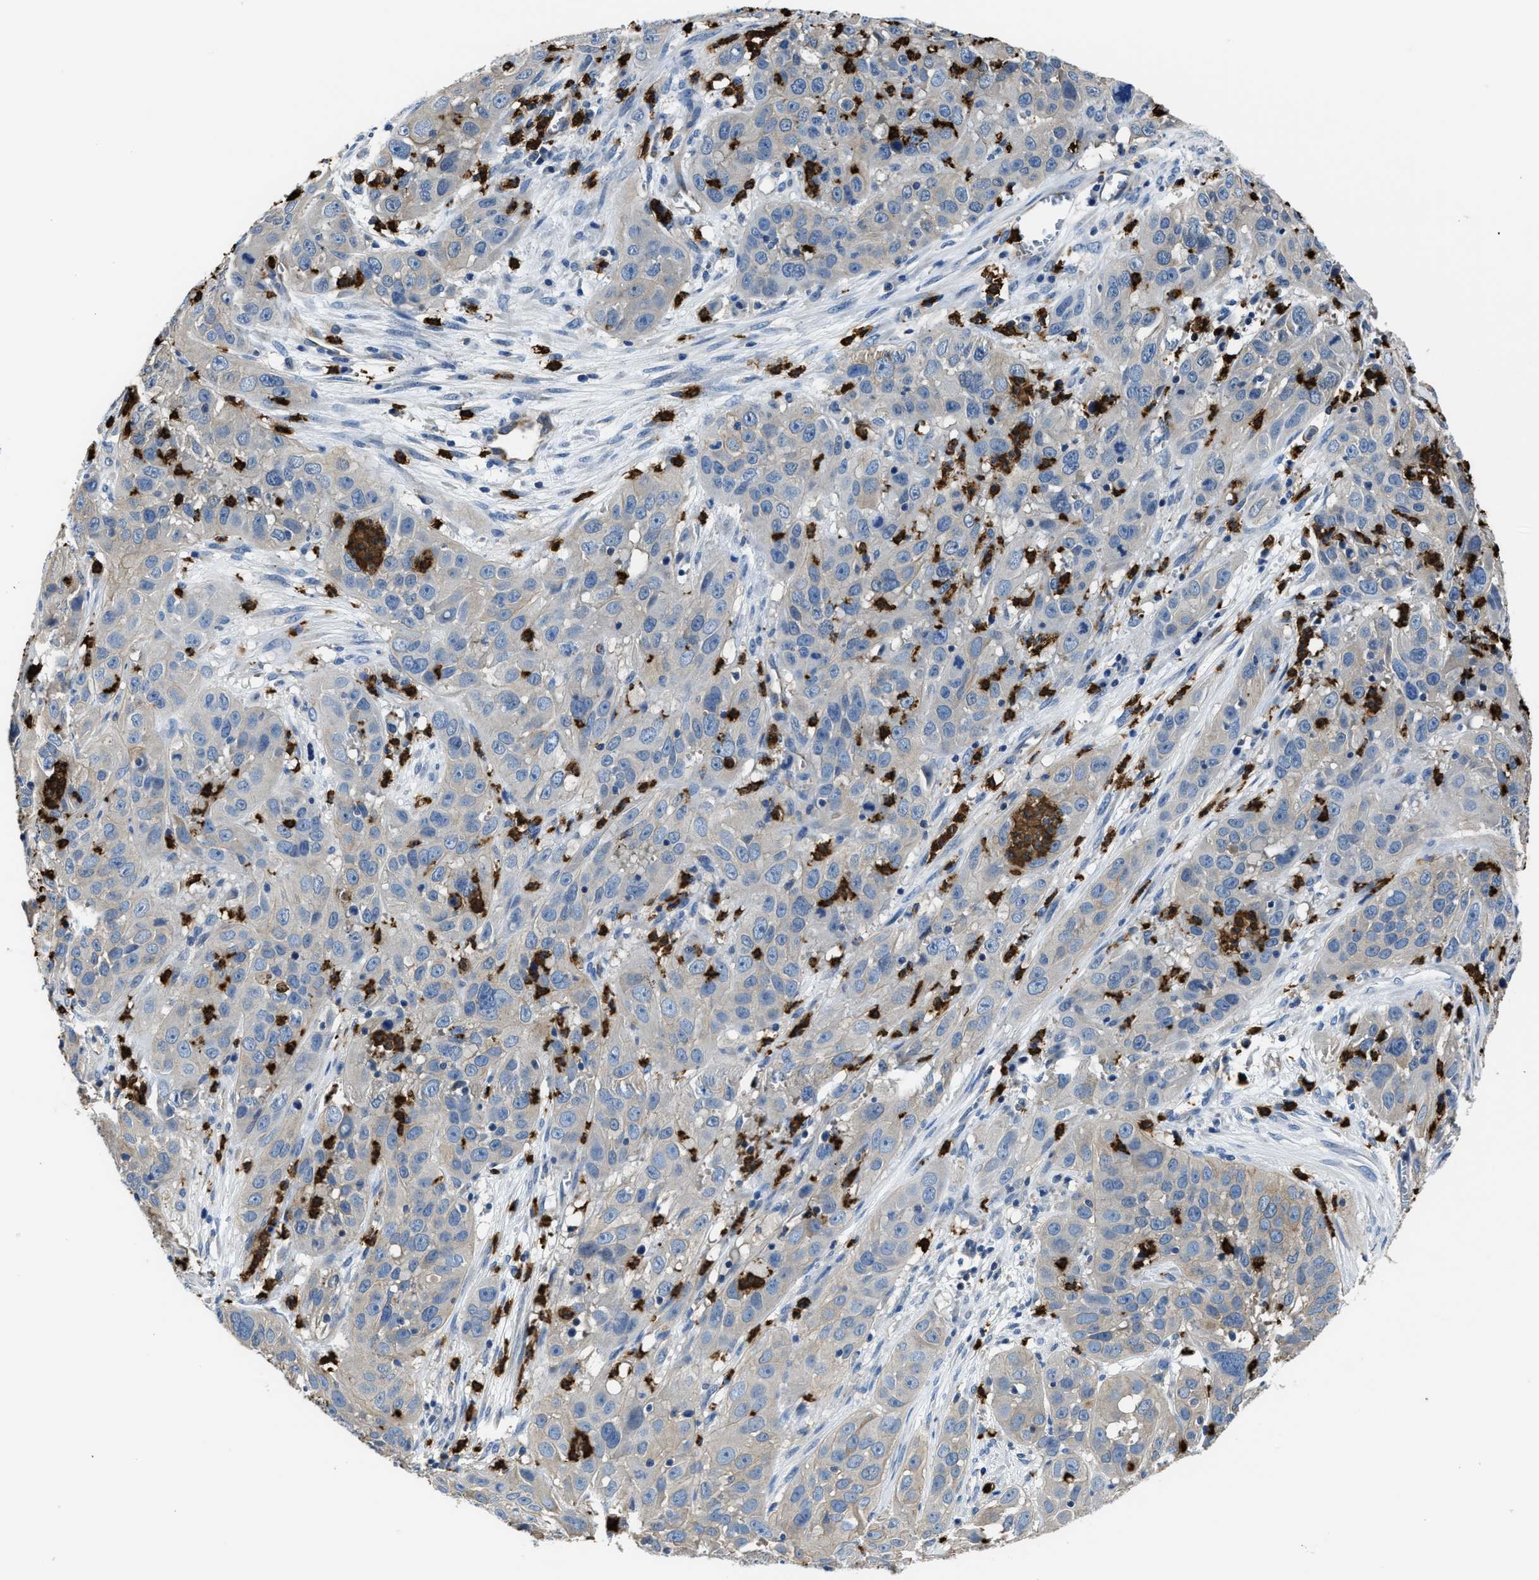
{"staining": {"intensity": "negative", "quantity": "none", "location": "none"}, "tissue": "cervical cancer", "cell_type": "Tumor cells", "image_type": "cancer", "snomed": [{"axis": "morphology", "description": "Squamous cell carcinoma, NOS"}, {"axis": "topography", "description": "Cervix"}], "caption": "Protein analysis of squamous cell carcinoma (cervical) reveals no significant positivity in tumor cells. (DAB (3,3'-diaminobenzidine) immunohistochemistry with hematoxylin counter stain).", "gene": "TRAF6", "patient": {"sex": "female", "age": 32}}